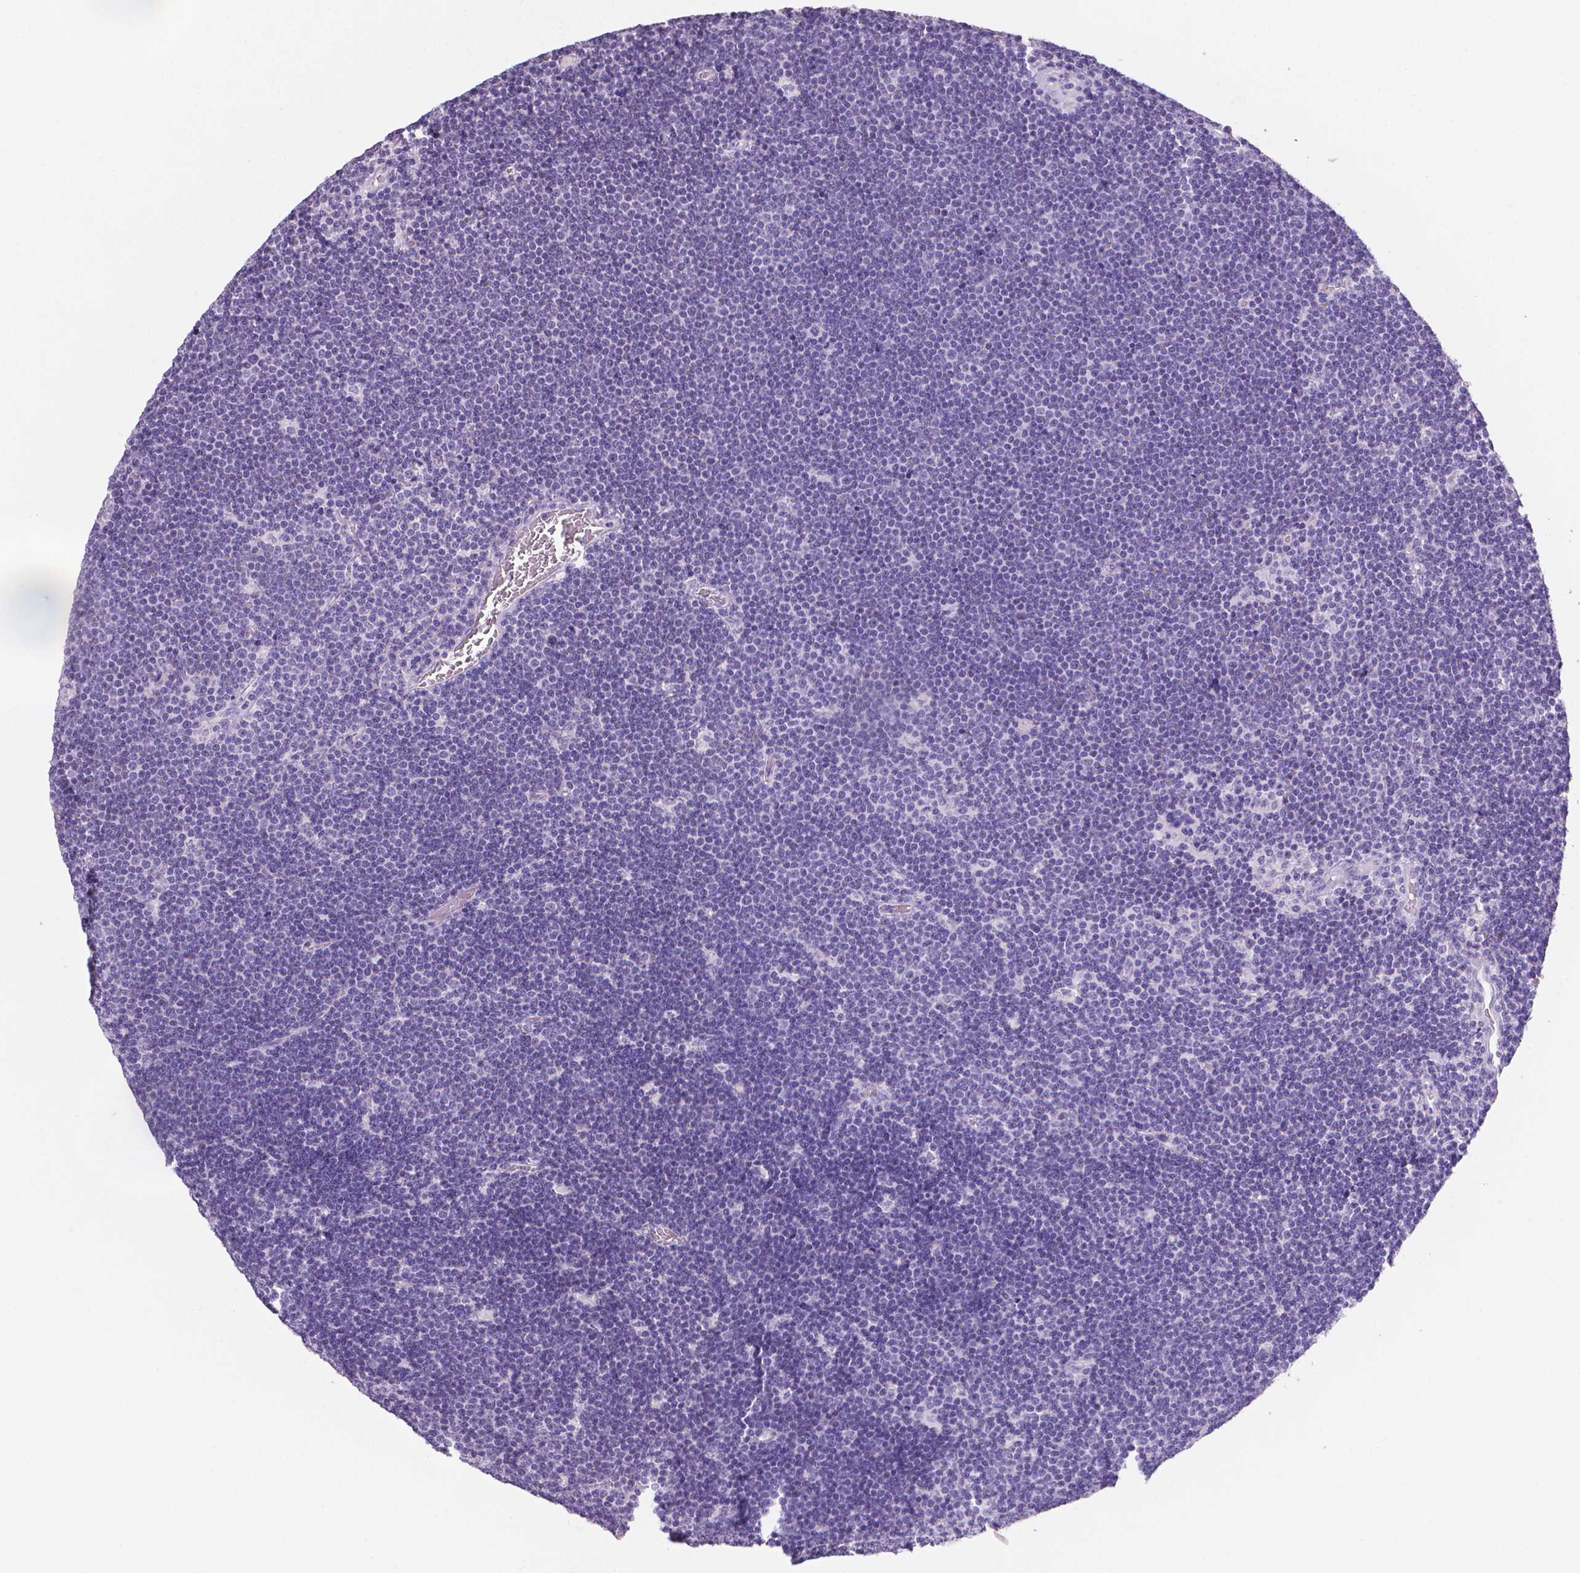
{"staining": {"intensity": "negative", "quantity": "none", "location": "none"}, "tissue": "lymphoma", "cell_type": "Tumor cells", "image_type": "cancer", "snomed": [{"axis": "morphology", "description": "Malignant lymphoma, non-Hodgkin's type, Low grade"}, {"axis": "topography", "description": "Brain"}], "caption": "Photomicrograph shows no significant protein positivity in tumor cells of low-grade malignant lymphoma, non-Hodgkin's type.", "gene": "XPNPEP2", "patient": {"sex": "female", "age": 66}}